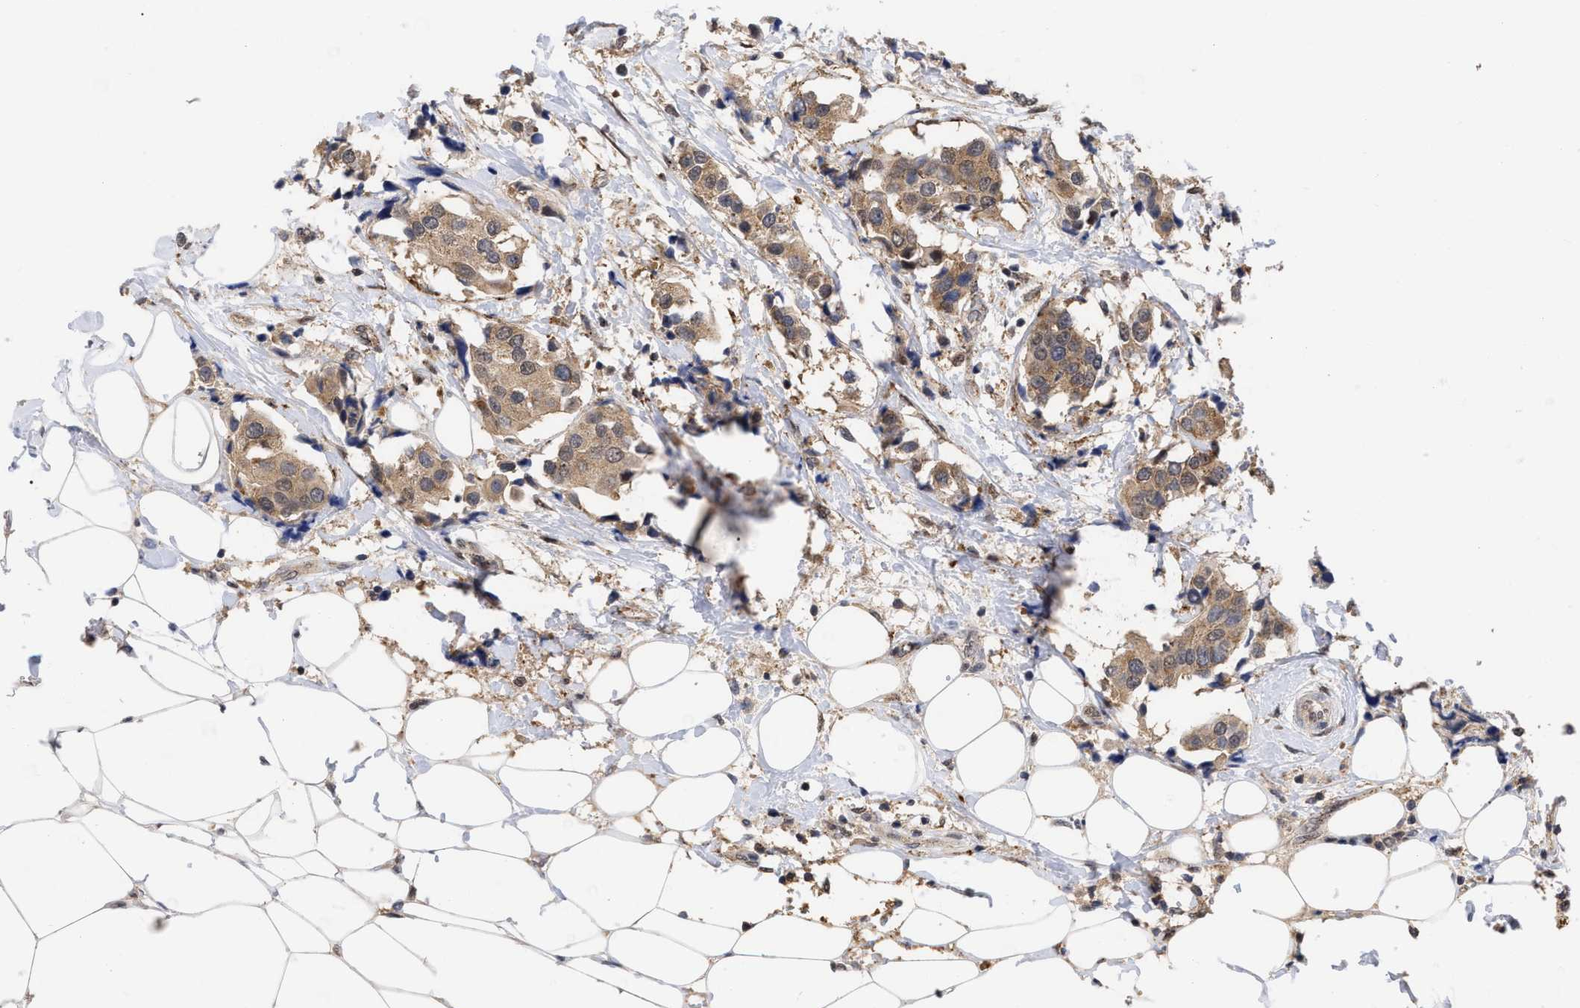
{"staining": {"intensity": "moderate", "quantity": ">75%", "location": "cytoplasmic/membranous"}, "tissue": "breast cancer", "cell_type": "Tumor cells", "image_type": "cancer", "snomed": [{"axis": "morphology", "description": "Normal tissue, NOS"}, {"axis": "morphology", "description": "Duct carcinoma"}, {"axis": "topography", "description": "Breast"}], "caption": "A histopathology image of invasive ductal carcinoma (breast) stained for a protein shows moderate cytoplasmic/membranous brown staining in tumor cells.", "gene": "UPF1", "patient": {"sex": "female", "age": 39}}